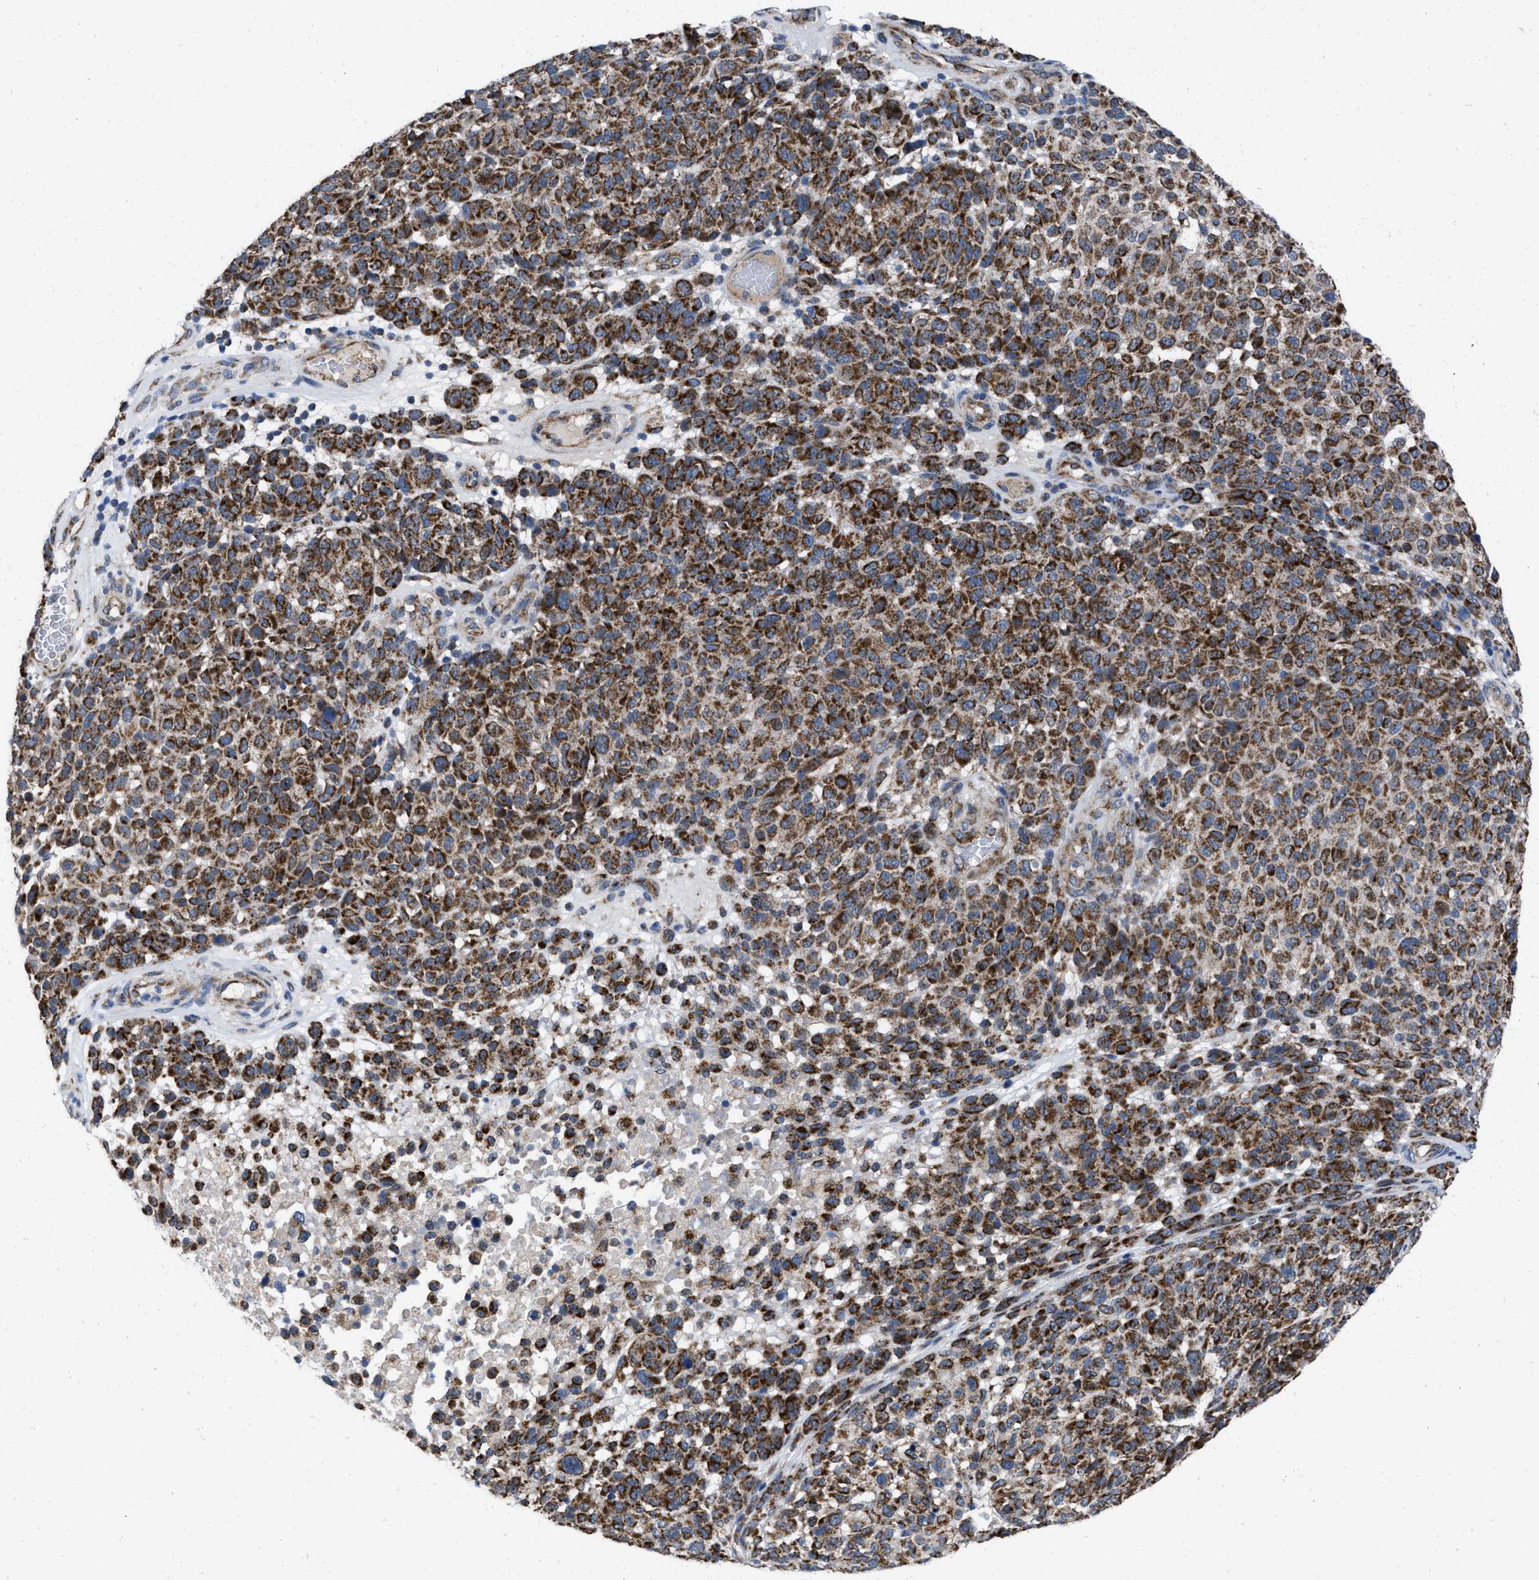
{"staining": {"intensity": "strong", "quantity": ">75%", "location": "cytoplasmic/membranous"}, "tissue": "melanoma", "cell_type": "Tumor cells", "image_type": "cancer", "snomed": [{"axis": "morphology", "description": "Malignant melanoma, NOS"}, {"axis": "topography", "description": "Skin"}], "caption": "This is a micrograph of IHC staining of malignant melanoma, which shows strong expression in the cytoplasmic/membranous of tumor cells.", "gene": "AKAP1", "patient": {"sex": "male", "age": 59}}